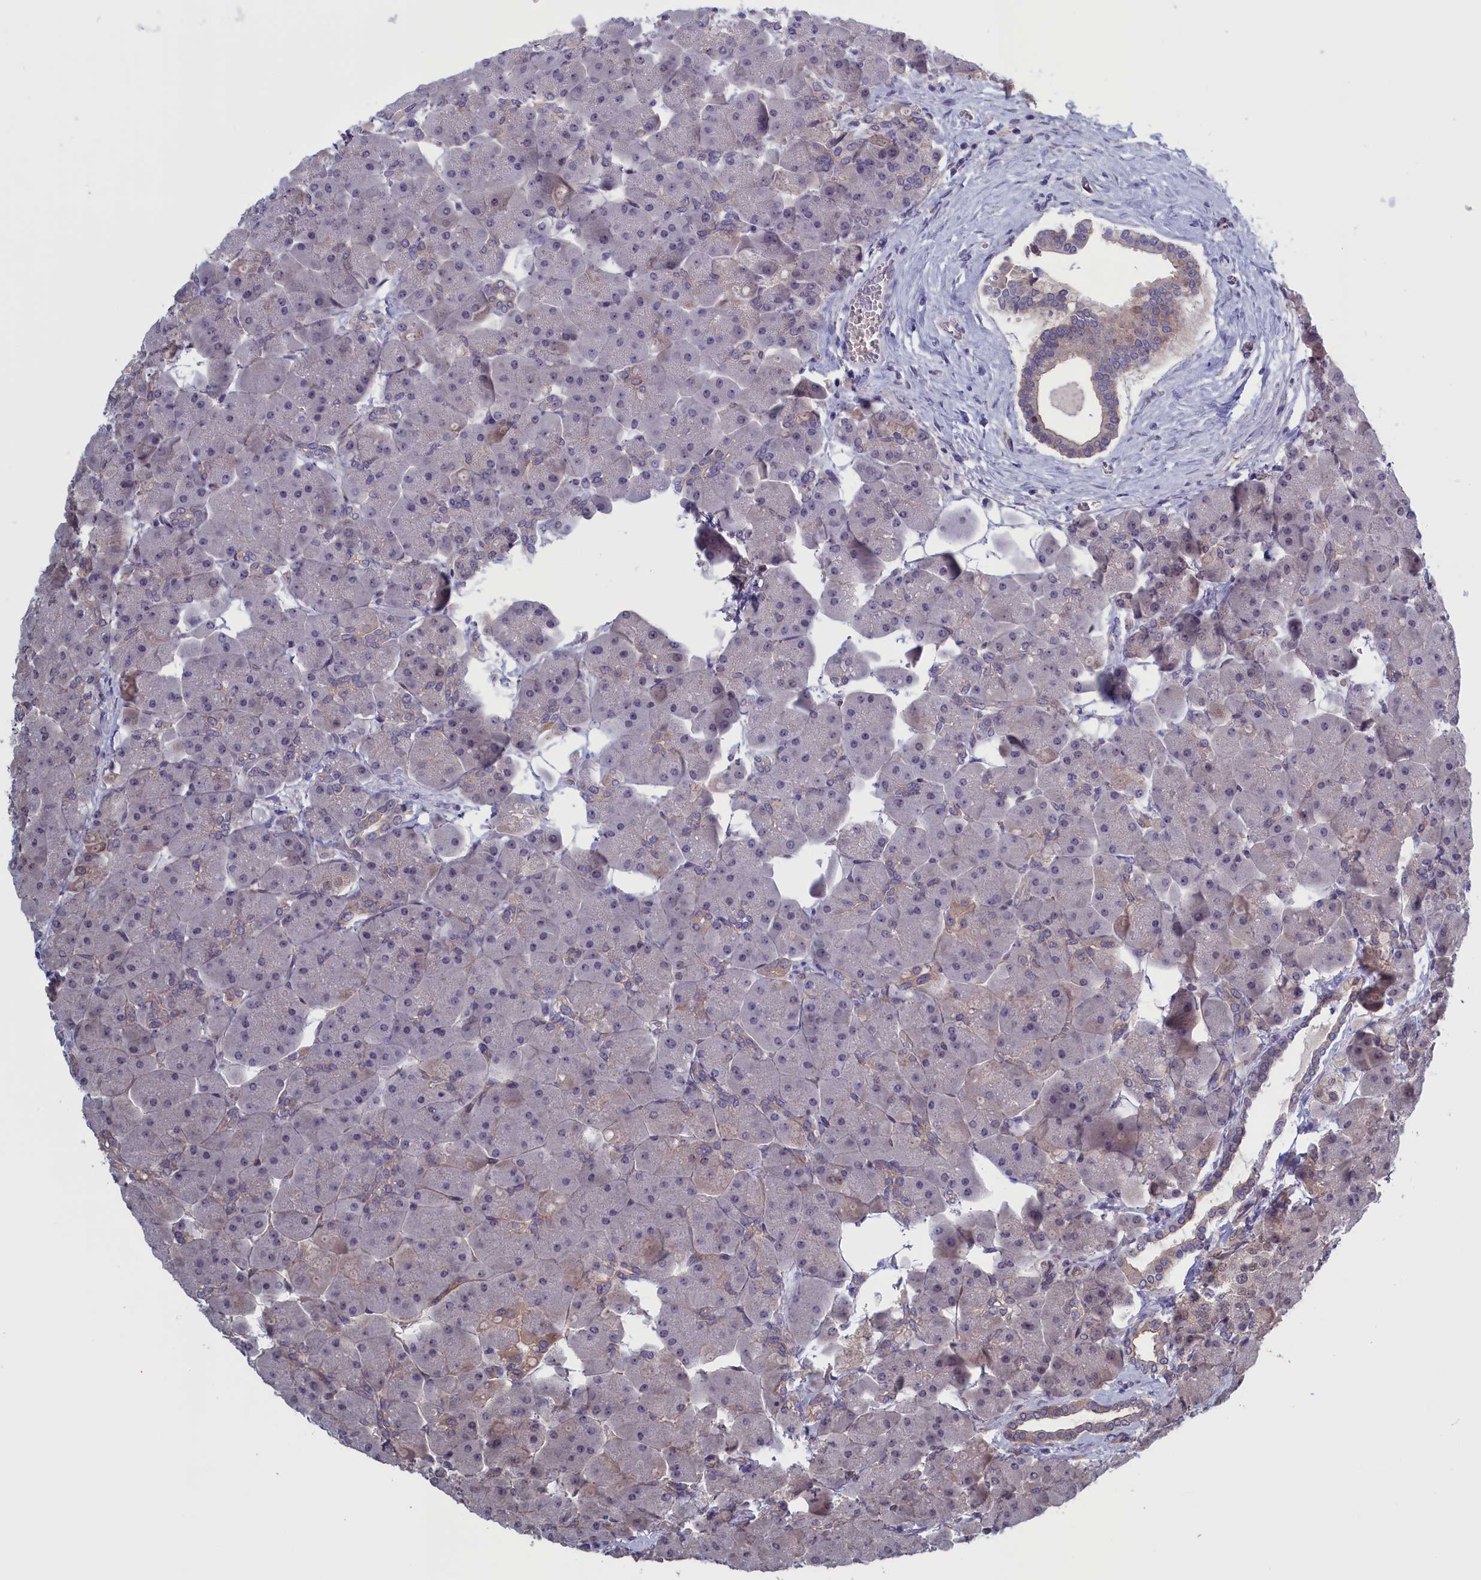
{"staining": {"intensity": "weak", "quantity": "<25%", "location": "cytoplasmic/membranous,nuclear"}, "tissue": "pancreas", "cell_type": "Exocrine glandular cells", "image_type": "normal", "snomed": [{"axis": "morphology", "description": "Normal tissue, NOS"}, {"axis": "topography", "description": "Pancreas"}], "caption": "IHC photomicrograph of unremarkable pancreas: human pancreas stained with DAB (3,3'-diaminobenzidine) reveals no significant protein staining in exocrine glandular cells. (DAB IHC with hematoxylin counter stain).", "gene": "PLP2", "patient": {"sex": "male", "age": 66}}